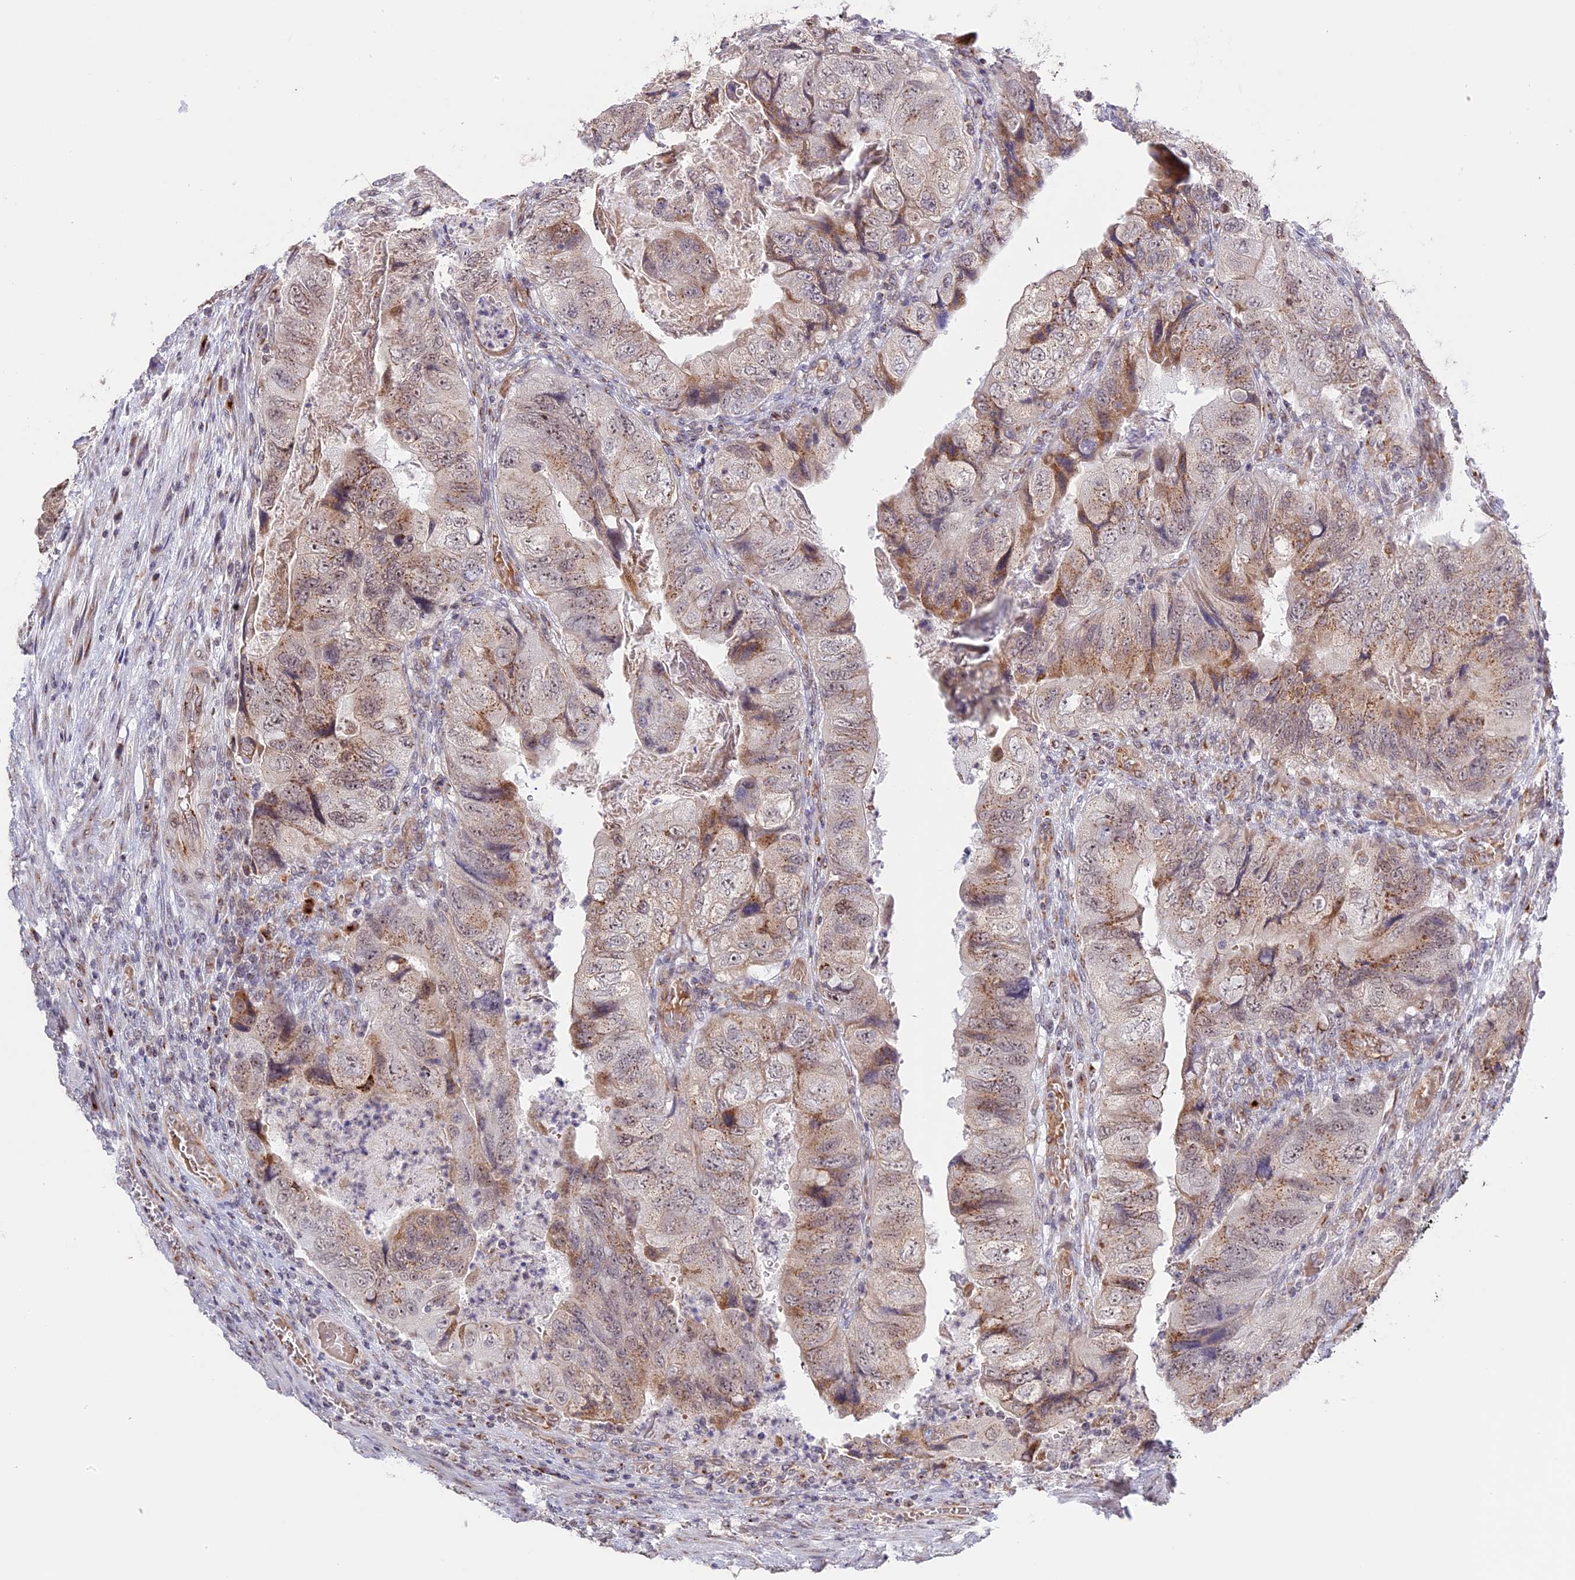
{"staining": {"intensity": "moderate", "quantity": "25%-75%", "location": "cytoplasmic/membranous,nuclear"}, "tissue": "colorectal cancer", "cell_type": "Tumor cells", "image_type": "cancer", "snomed": [{"axis": "morphology", "description": "Adenocarcinoma, NOS"}, {"axis": "topography", "description": "Rectum"}], "caption": "Colorectal cancer was stained to show a protein in brown. There is medium levels of moderate cytoplasmic/membranous and nuclear positivity in about 25%-75% of tumor cells. (Brightfield microscopy of DAB IHC at high magnification).", "gene": "HEATR5B", "patient": {"sex": "male", "age": 63}}